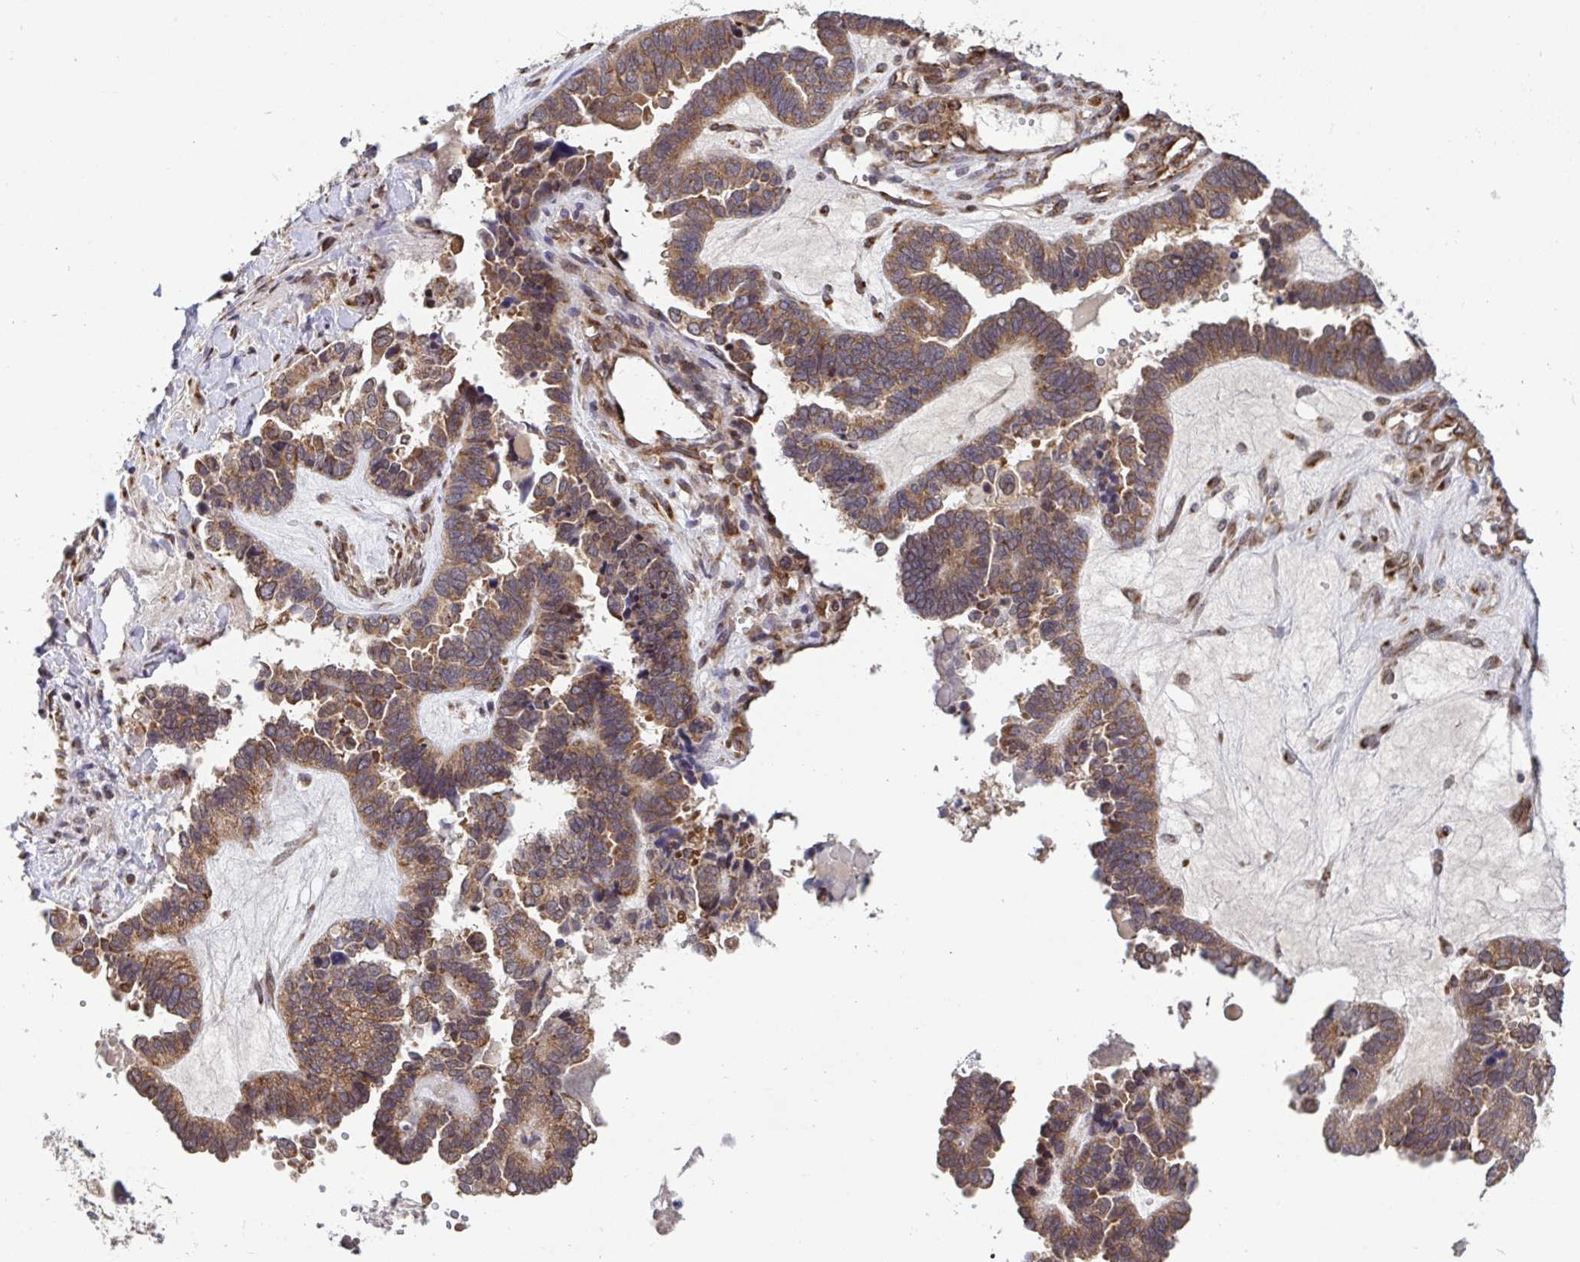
{"staining": {"intensity": "moderate", "quantity": ">75%", "location": "cytoplasmic/membranous"}, "tissue": "ovarian cancer", "cell_type": "Tumor cells", "image_type": "cancer", "snomed": [{"axis": "morphology", "description": "Cystadenocarcinoma, serous, NOS"}, {"axis": "topography", "description": "Ovary"}], "caption": "DAB immunohistochemical staining of human ovarian cancer displays moderate cytoplasmic/membranous protein expression in approximately >75% of tumor cells.", "gene": "ATP5MJ", "patient": {"sex": "female", "age": 51}}